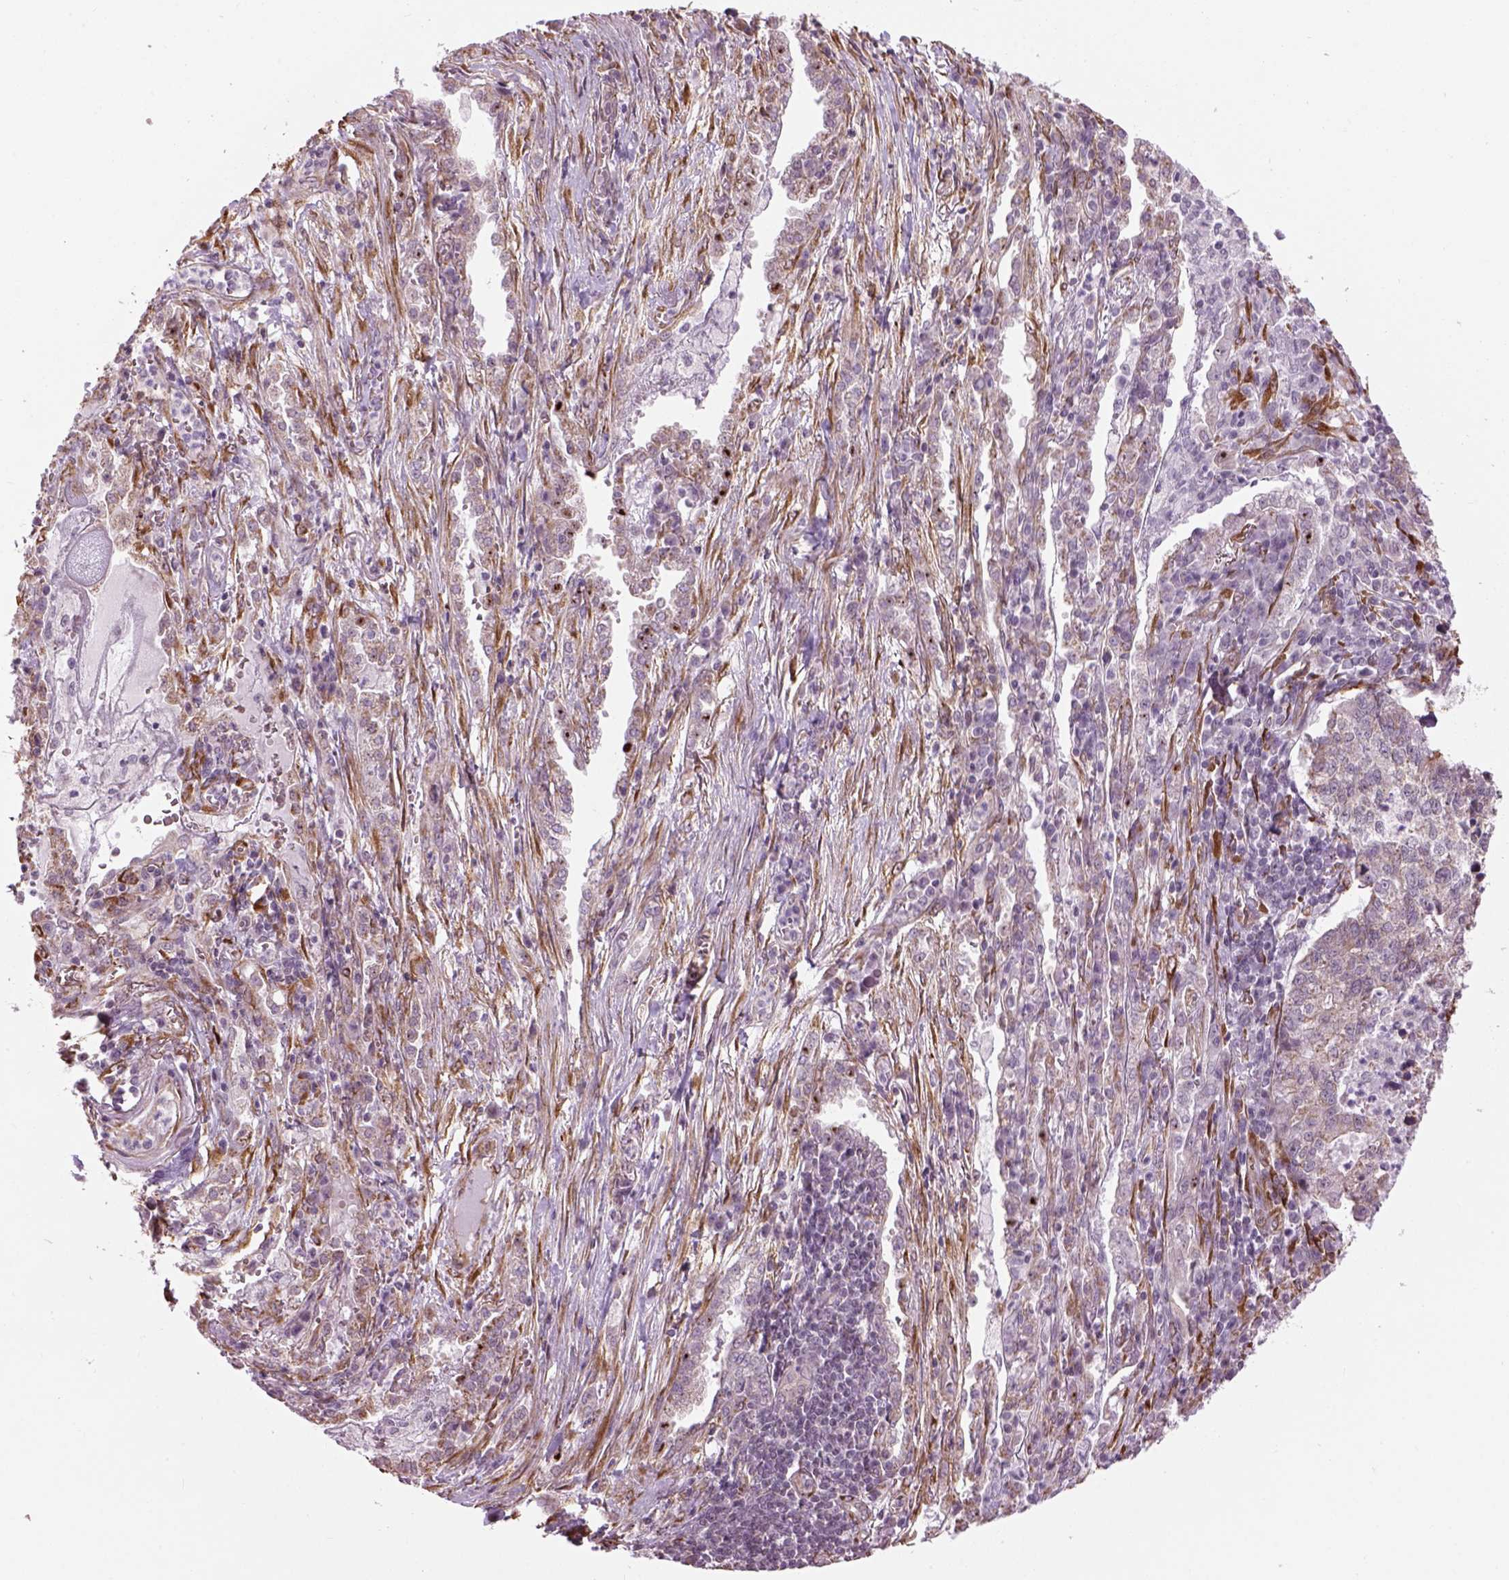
{"staining": {"intensity": "weak", "quantity": "25%-75%", "location": "cytoplasmic/membranous"}, "tissue": "lung cancer", "cell_type": "Tumor cells", "image_type": "cancer", "snomed": [{"axis": "morphology", "description": "Adenocarcinoma, NOS"}, {"axis": "topography", "description": "Lung"}], "caption": "Immunohistochemistry staining of lung cancer (adenocarcinoma), which demonstrates low levels of weak cytoplasmic/membranous staining in about 25%-75% of tumor cells indicating weak cytoplasmic/membranous protein staining. The staining was performed using DAB (3,3'-diaminobenzidine) (brown) for protein detection and nuclei were counterstained in hematoxylin (blue).", "gene": "XK", "patient": {"sex": "male", "age": 57}}